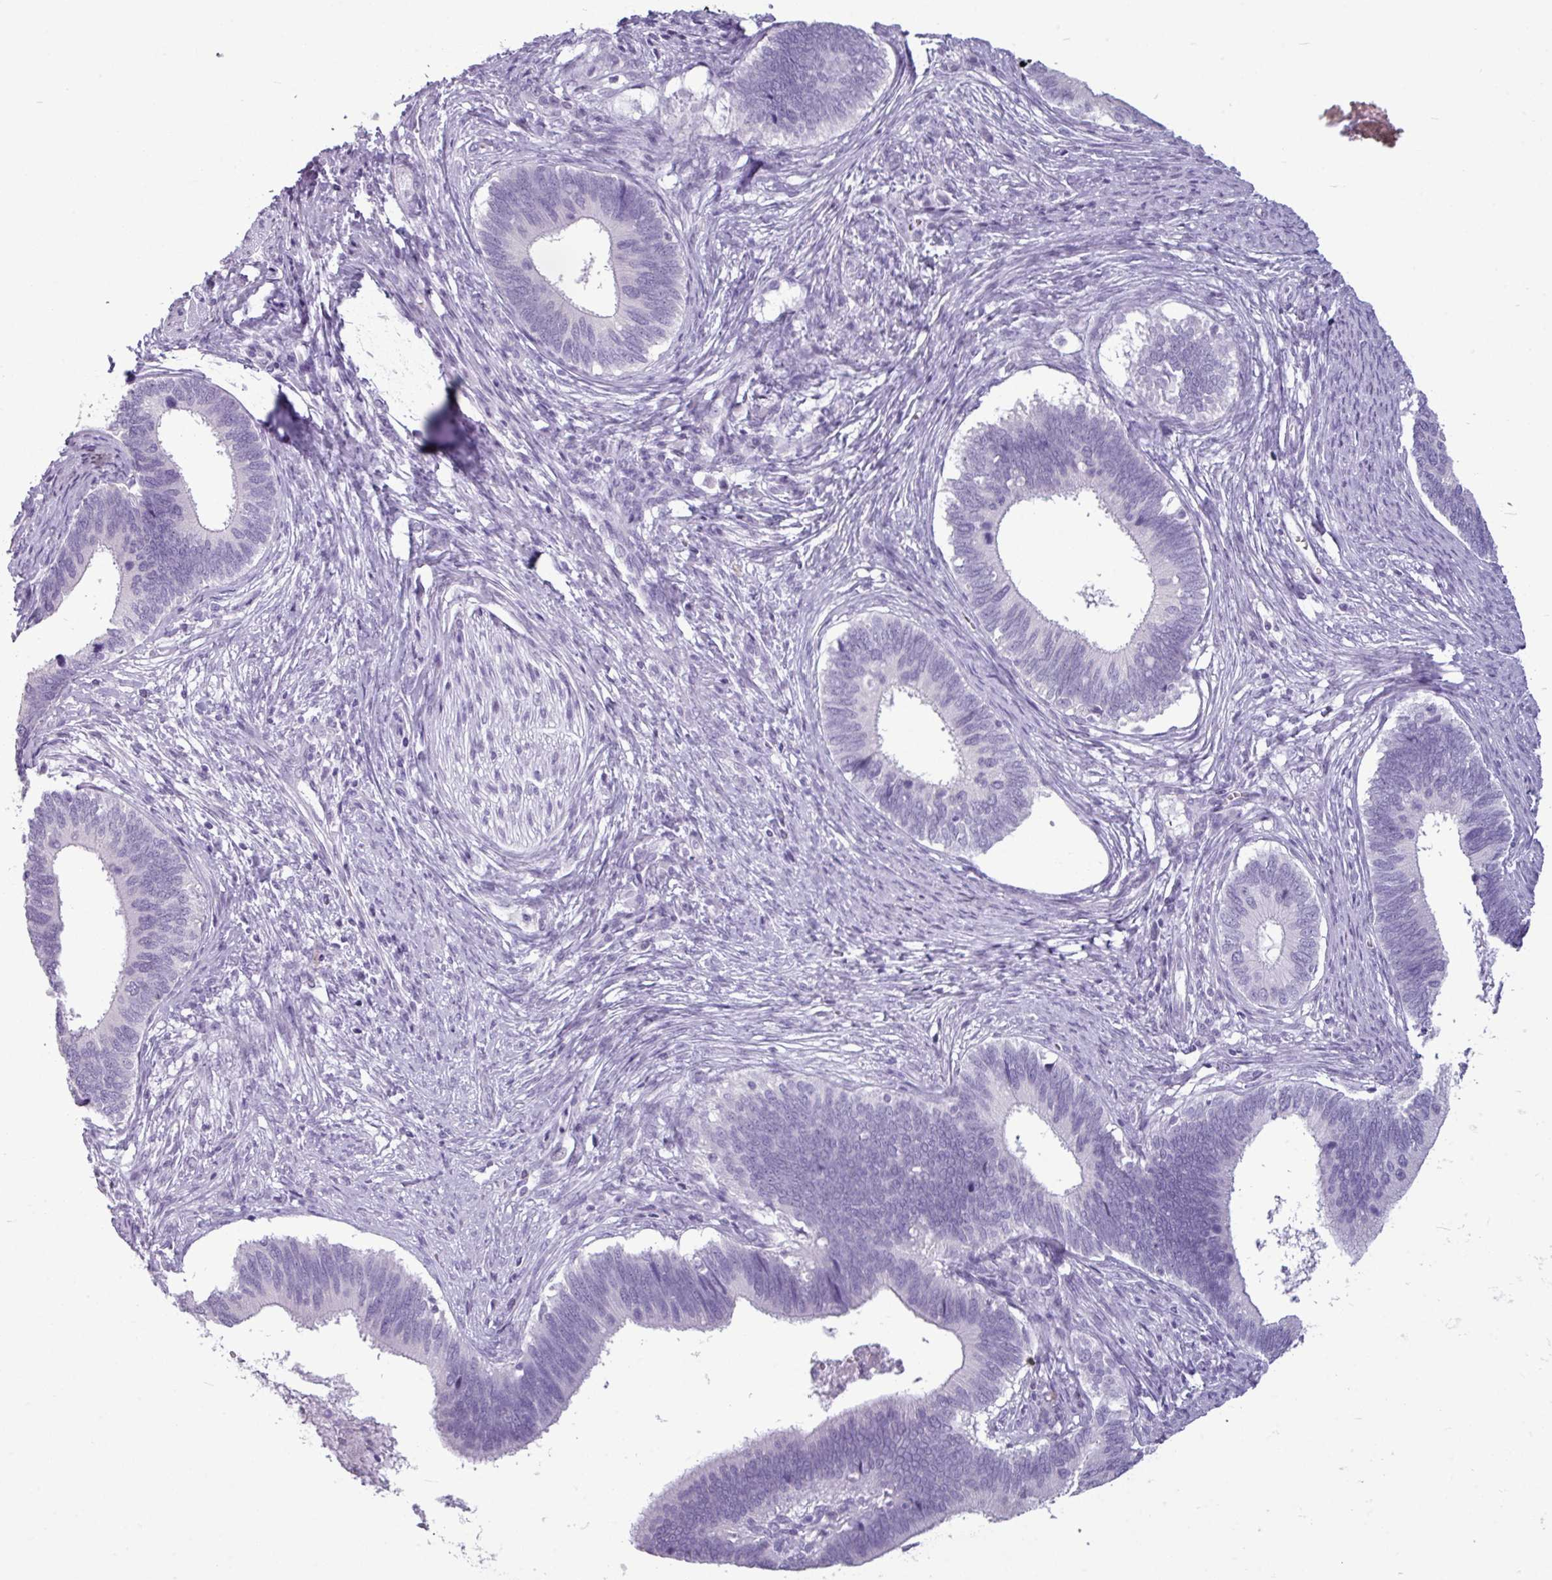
{"staining": {"intensity": "negative", "quantity": "none", "location": "none"}, "tissue": "cervical cancer", "cell_type": "Tumor cells", "image_type": "cancer", "snomed": [{"axis": "morphology", "description": "Adenocarcinoma, NOS"}, {"axis": "topography", "description": "Cervix"}], "caption": "Immunohistochemistry (IHC) image of human cervical adenocarcinoma stained for a protein (brown), which reveals no expression in tumor cells.", "gene": "AMY2A", "patient": {"sex": "female", "age": 42}}